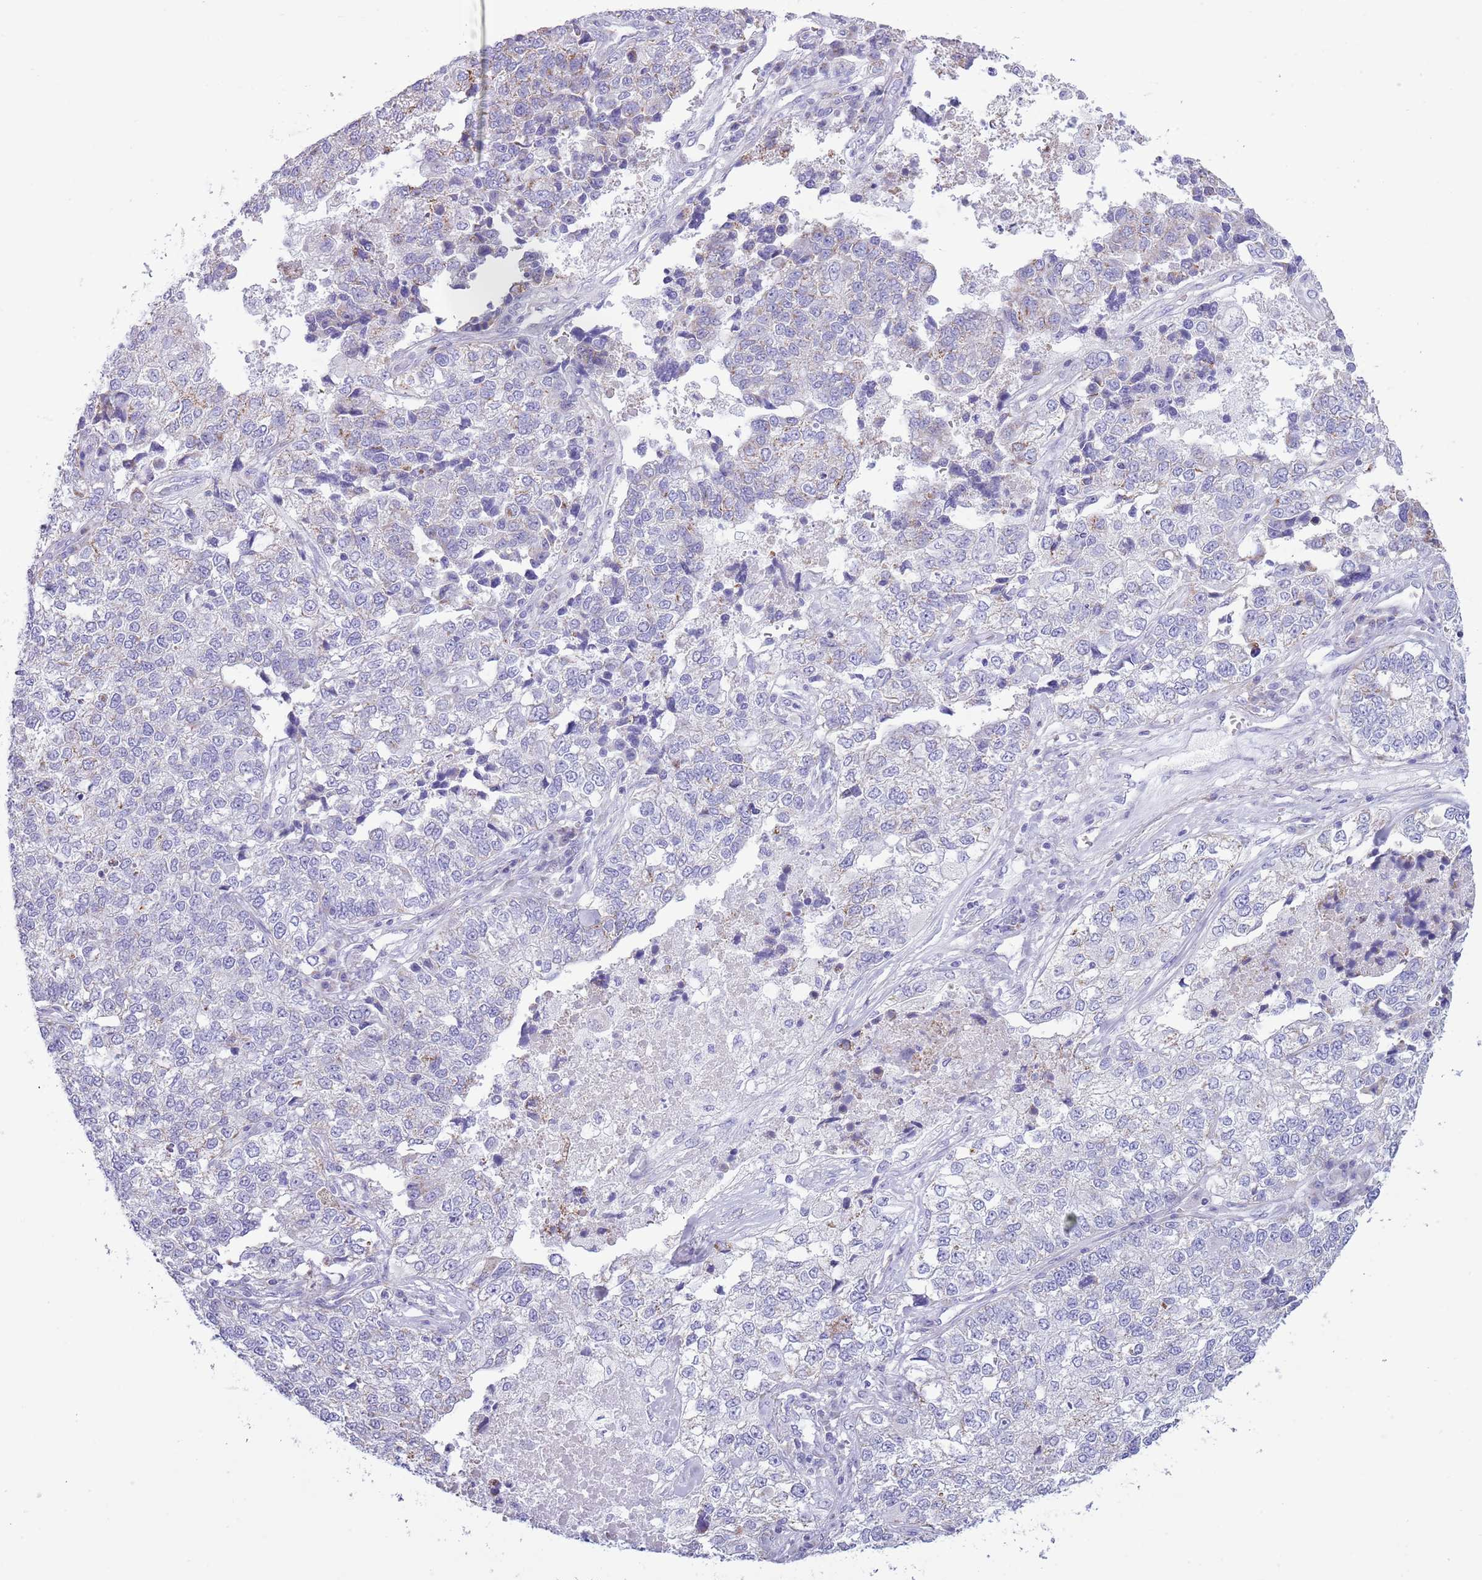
{"staining": {"intensity": "weak", "quantity": "<25%", "location": "cytoplasmic/membranous"}, "tissue": "lung cancer", "cell_type": "Tumor cells", "image_type": "cancer", "snomed": [{"axis": "morphology", "description": "Adenocarcinoma, NOS"}, {"axis": "topography", "description": "Lung"}], "caption": "A photomicrograph of lung adenocarcinoma stained for a protein shows no brown staining in tumor cells.", "gene": "MOCOS", "patient": {"sex": "male", "age": 49}}